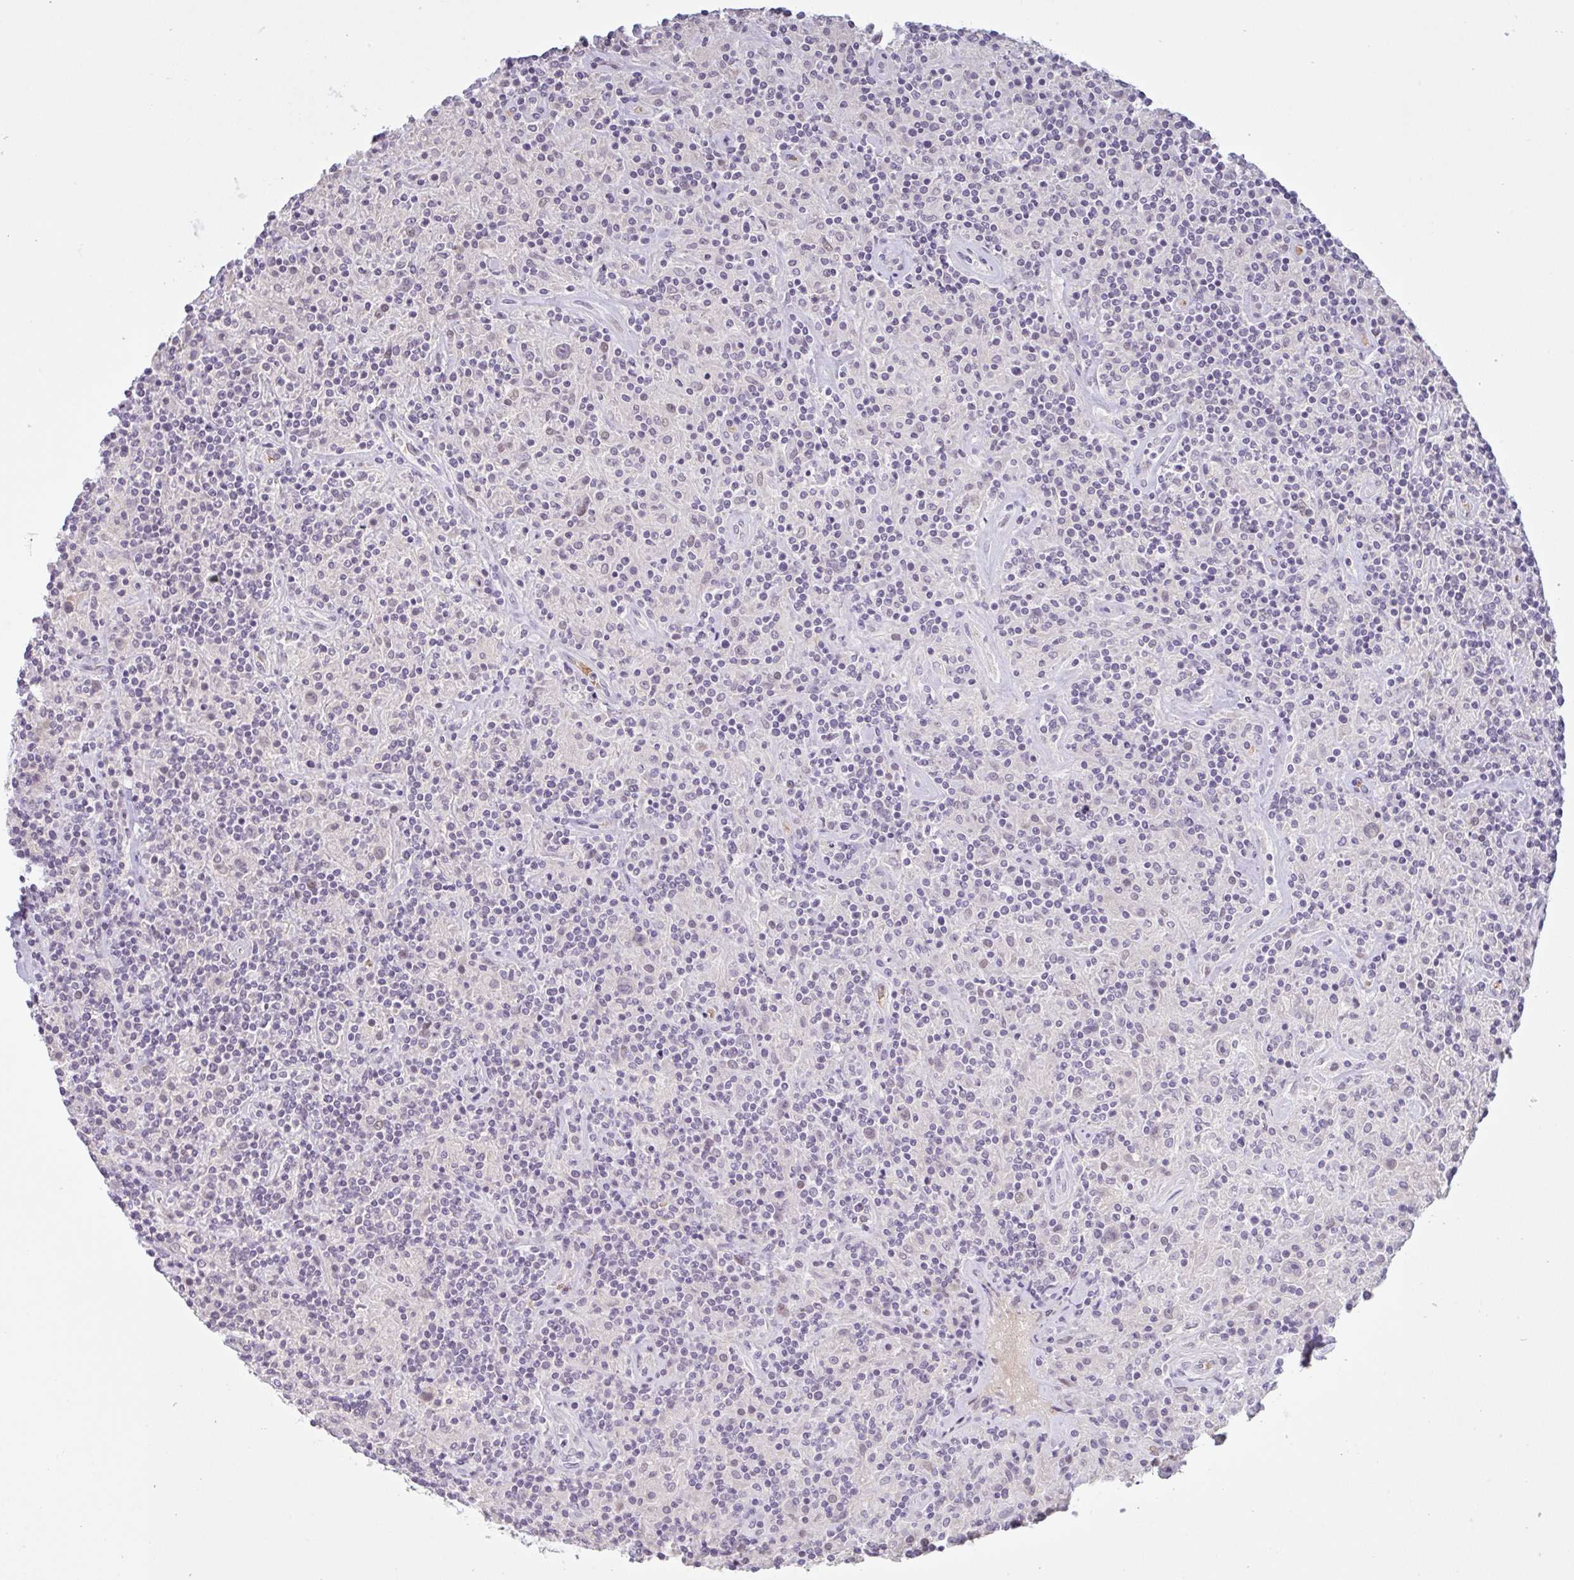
{"staining": {"intensity": "negative", "quantity": "none", "location": "none"}, "tissue": "lymphoma", "cell_type": "Tumor cells", "image_type": "cancer", "snomed": [{"axis": "morphology", "description": "Hodgkin's disease, NOS"}, {"axis": "topography", "description": "Lymph node"}], "caption": "Tumor cells show no significant expression in lymphoma.", "gene": "RHAG", "patient": {"sex": "male", "age": 70}}